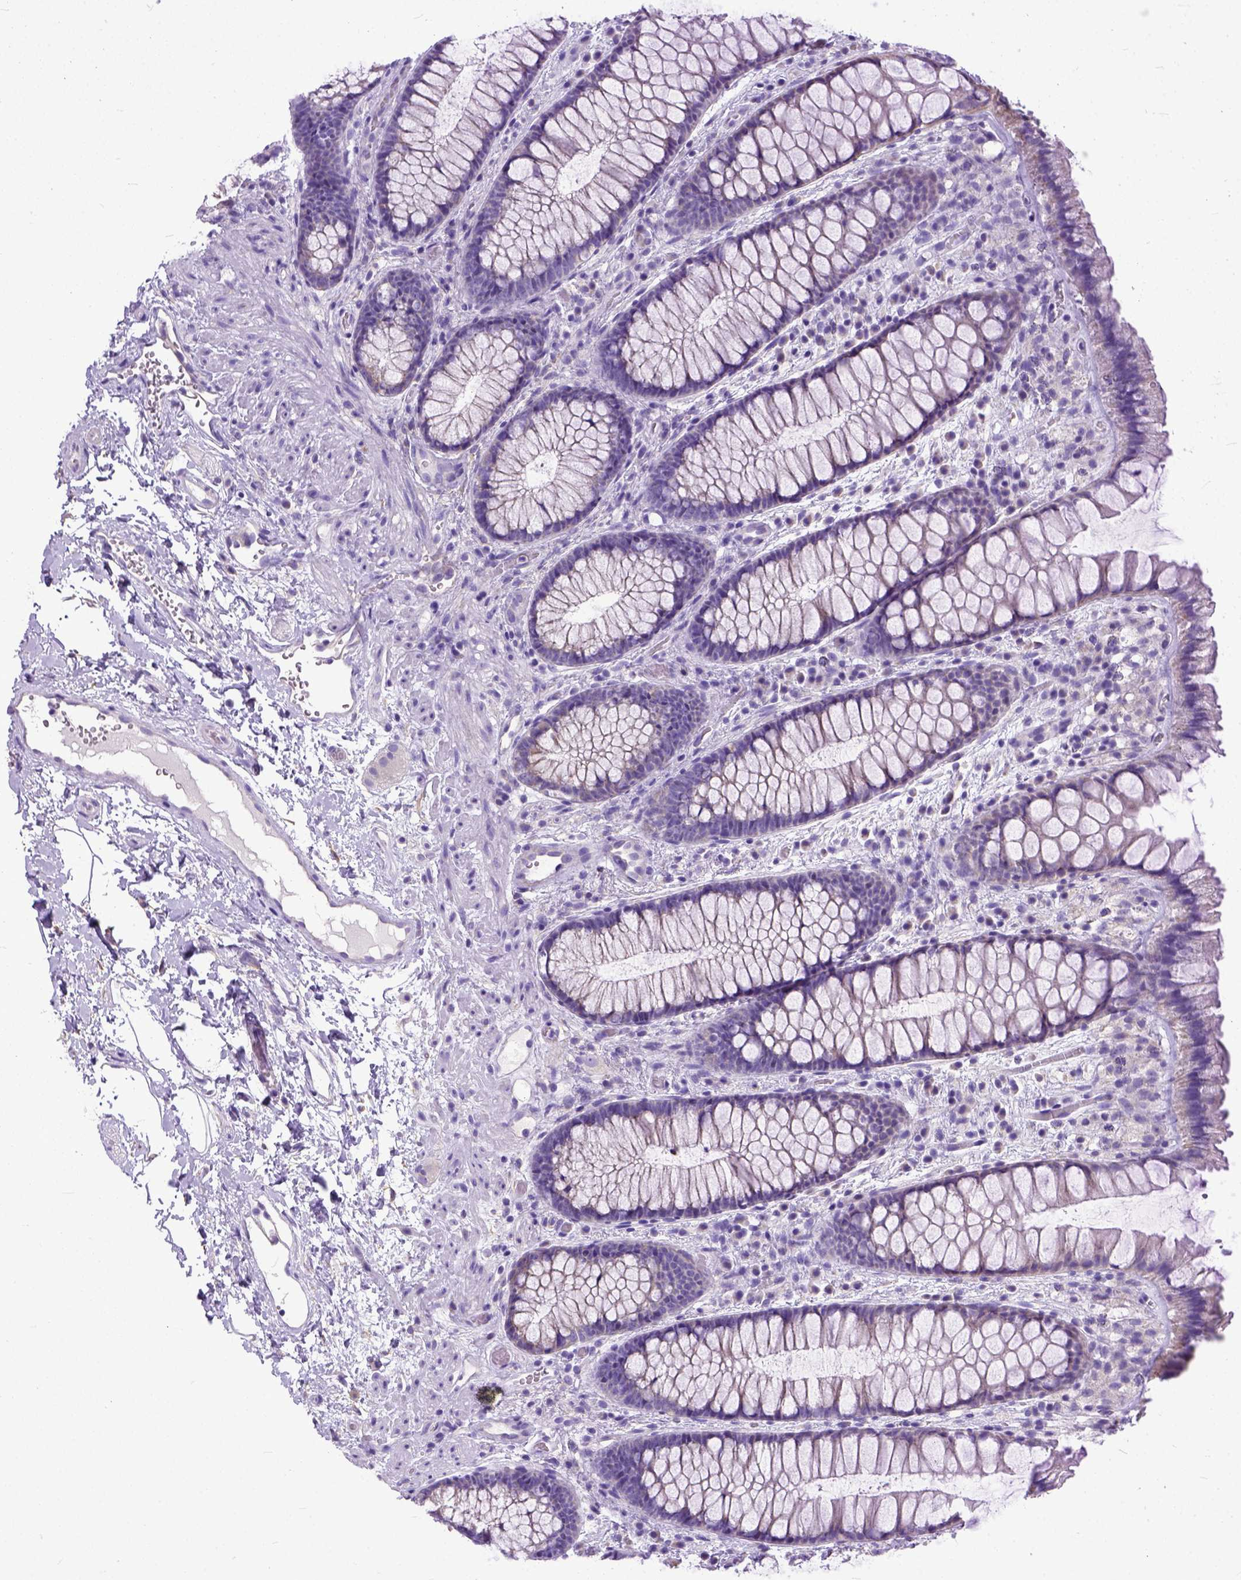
{"staining": {"intensity": "negative", "quantity": "none", "location": "none"}, "tissue": "rectum", "cell_type": "Glandular cells", "image_type": "normal", "snomed": [{"axis": "morphology", "description": "Normal tissue, NOS"}, {"axis": "topography", "description": "Rectum"}], "caption": "This is a image of IHC staining of benign rectum, which shows no positivity in glandular cells.", "gene": "PPL", "patient": {"sex": "female", "age": 62}}